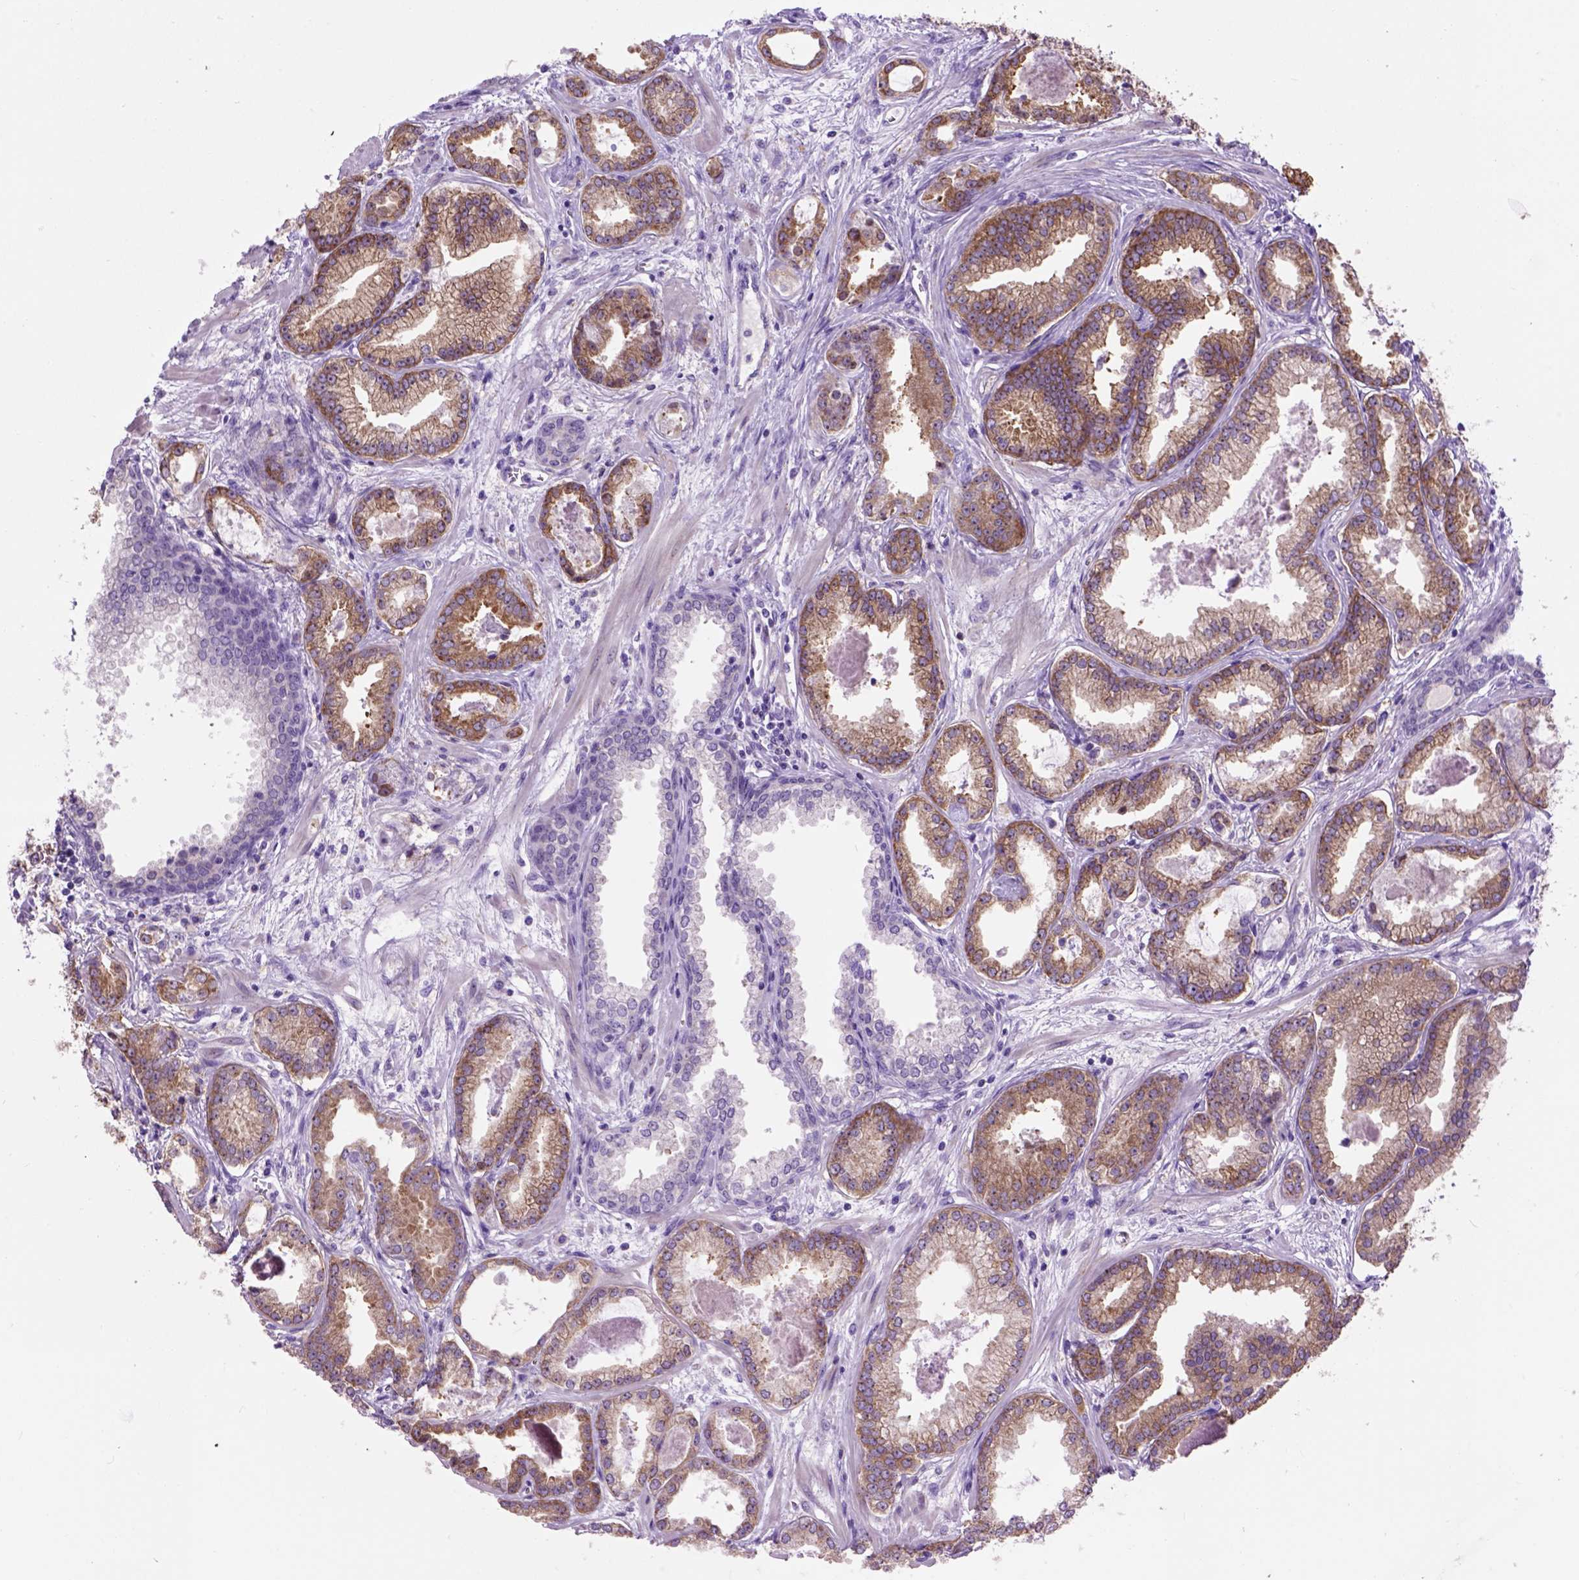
{"staining": {"intensity": "moderate", "quantity": "25%-75%", "location": "cytoplasmic/membranous"}, "tissue": "prostate cancer", "cell_type": "Tumor cells", "image_type": "cancer", "snomed": [{"axis": "morphology", "description": "Adenocarcinoma, Low grade"}, {"axis": "topography", "description": "Prostate"}], "caption": "The micrograph shows a brown stain indicating the presence of a protein in the cytoplasmic/membranous of tumor cells in prostate cancer (low-grade adenocarcinoma).", "gene": "MAPT", "patient": {"sex": "male", "age": 68}}